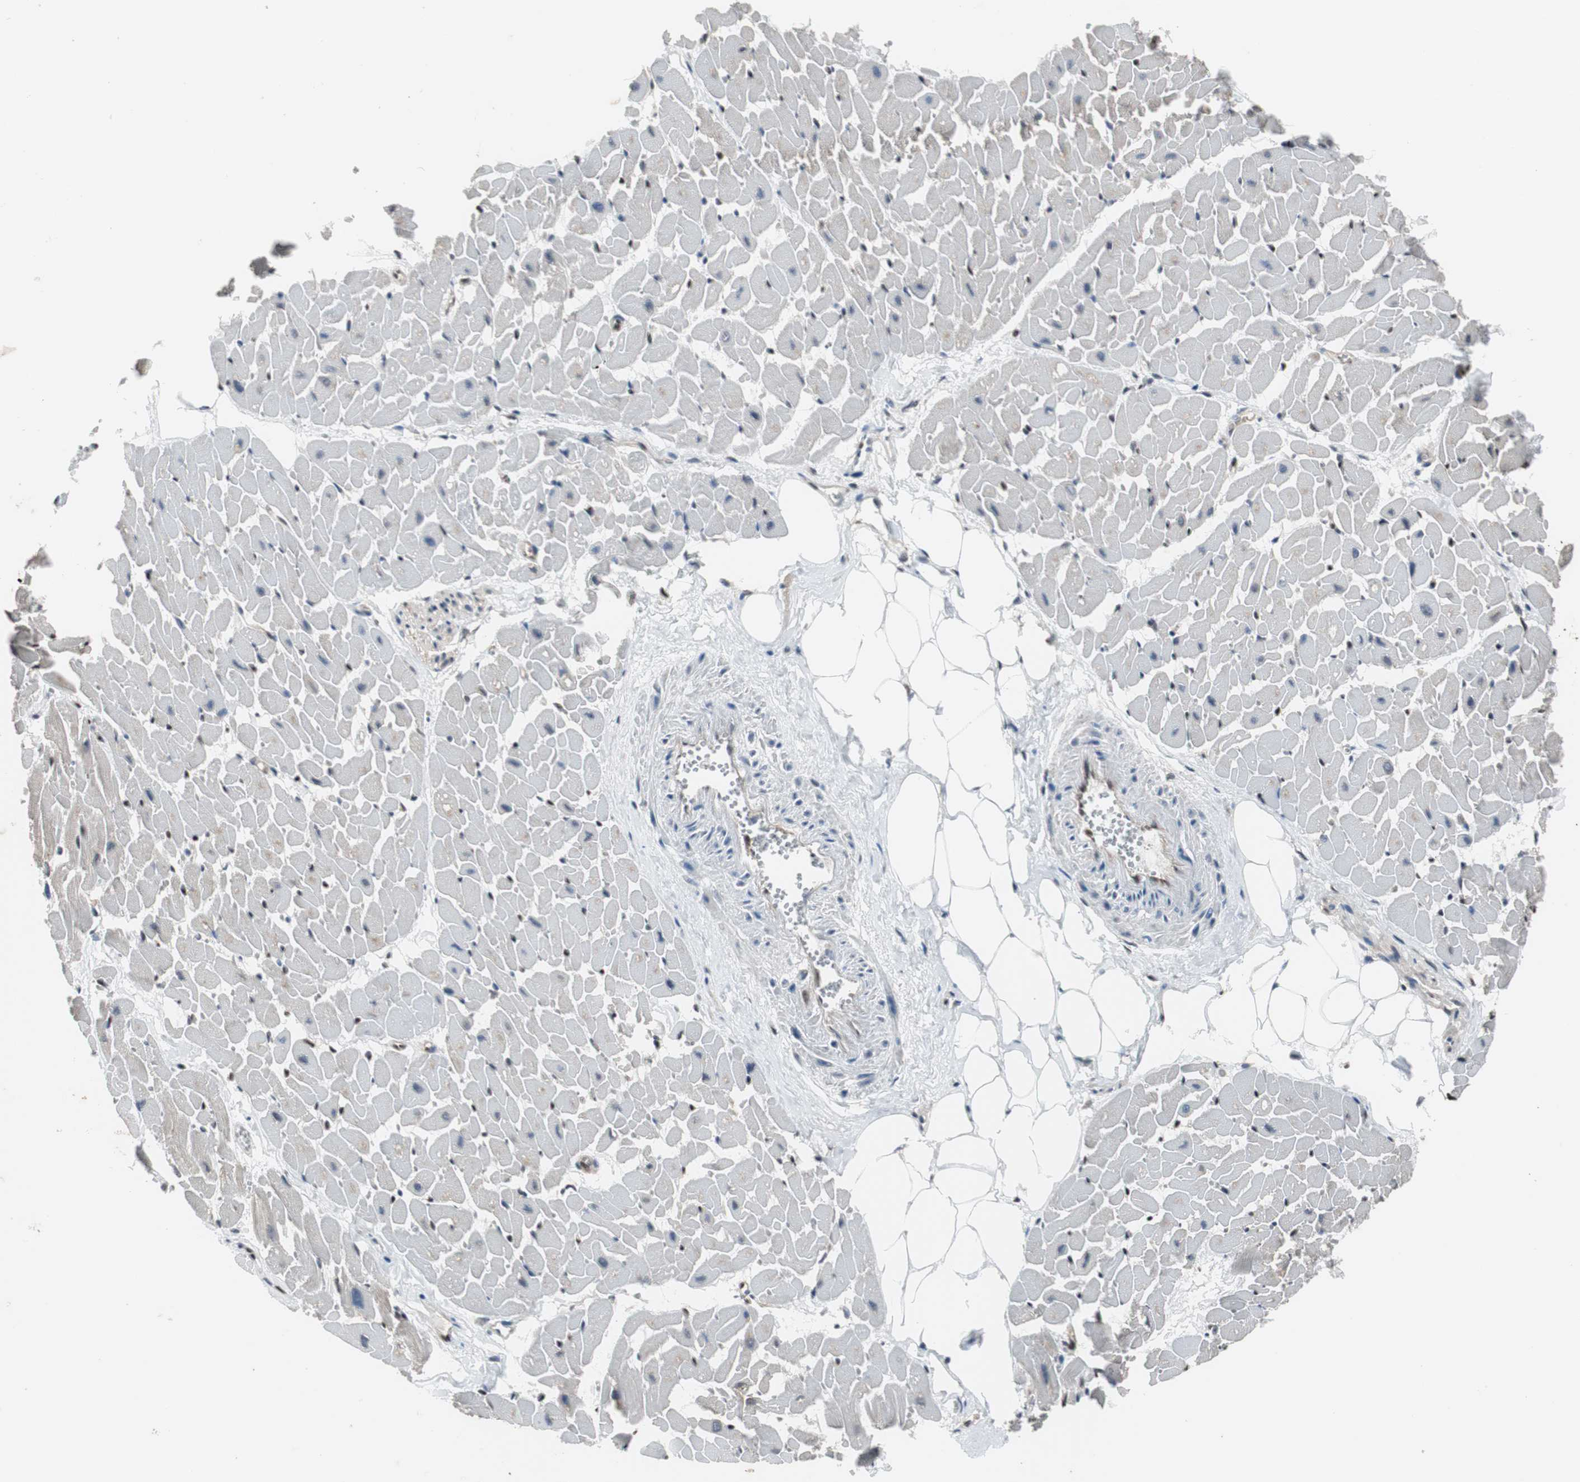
{"staining": {"intensity": "negative", "quantity": "none", "location": "none"}, "tissue": "heart muscle", "cell_type": "Cardiomyocytes", "image_type": "normal", "snomed": [{"axis": "morphology", "description": "Normal tissue, NOS"}, {"axis": "topography", "description": "Heart"}], "caption": "Immunohistochemistry (IHC) photomicrograph of unremarkable heart muscle: human heart muscle stained with DAB shows no significant protein expression in cardiomyocytes.", "gene": "PML", "patient": {"sex": "female", "age": 19}}